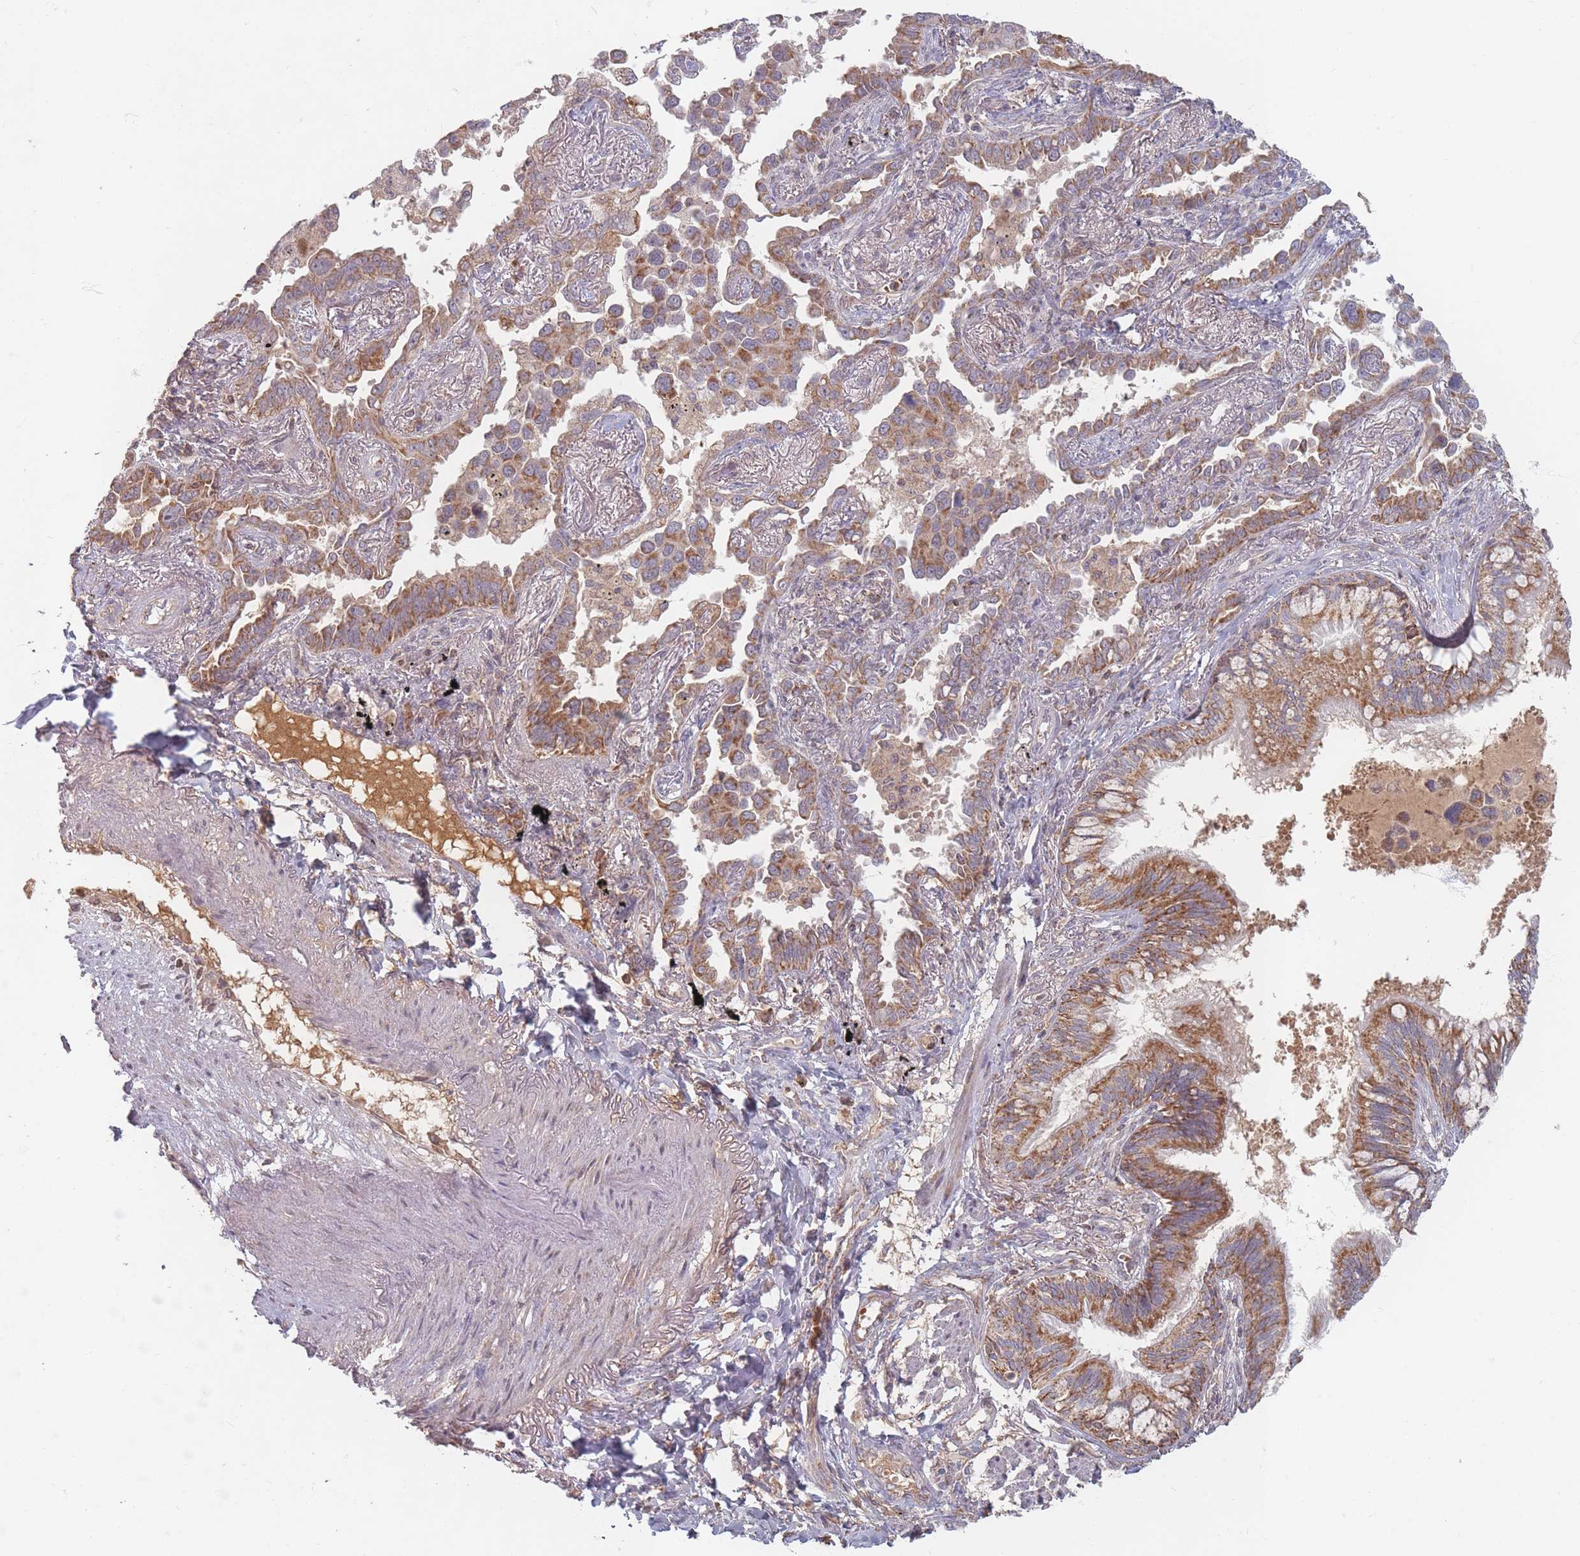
{"staining": {"intensity": "moderate", "quantity": ">75%", "location": "cytoplasmic/membranous"}, "tissue": "lung cancer", "cell_type": "Tumor cells", "image_type": "cancer", "snomed": [{"axis": "morphology", "description": "Adenocarcinoma, NOS"}, {"axis": "topography", "description": "Lung"}], "caption": "A brown stain shows moderate cytoplasmic/membranous positivity of a protein in human adenocarcinoma (lung) tumor cells. (Stains: DAB (3,3'-diaminobenzidine) in brown, nuclei in blue, Microscopy: brightfield microscopy at high magnification).", "gene": "OR2M4", "patient": {"sex": "male", "age": 67}}